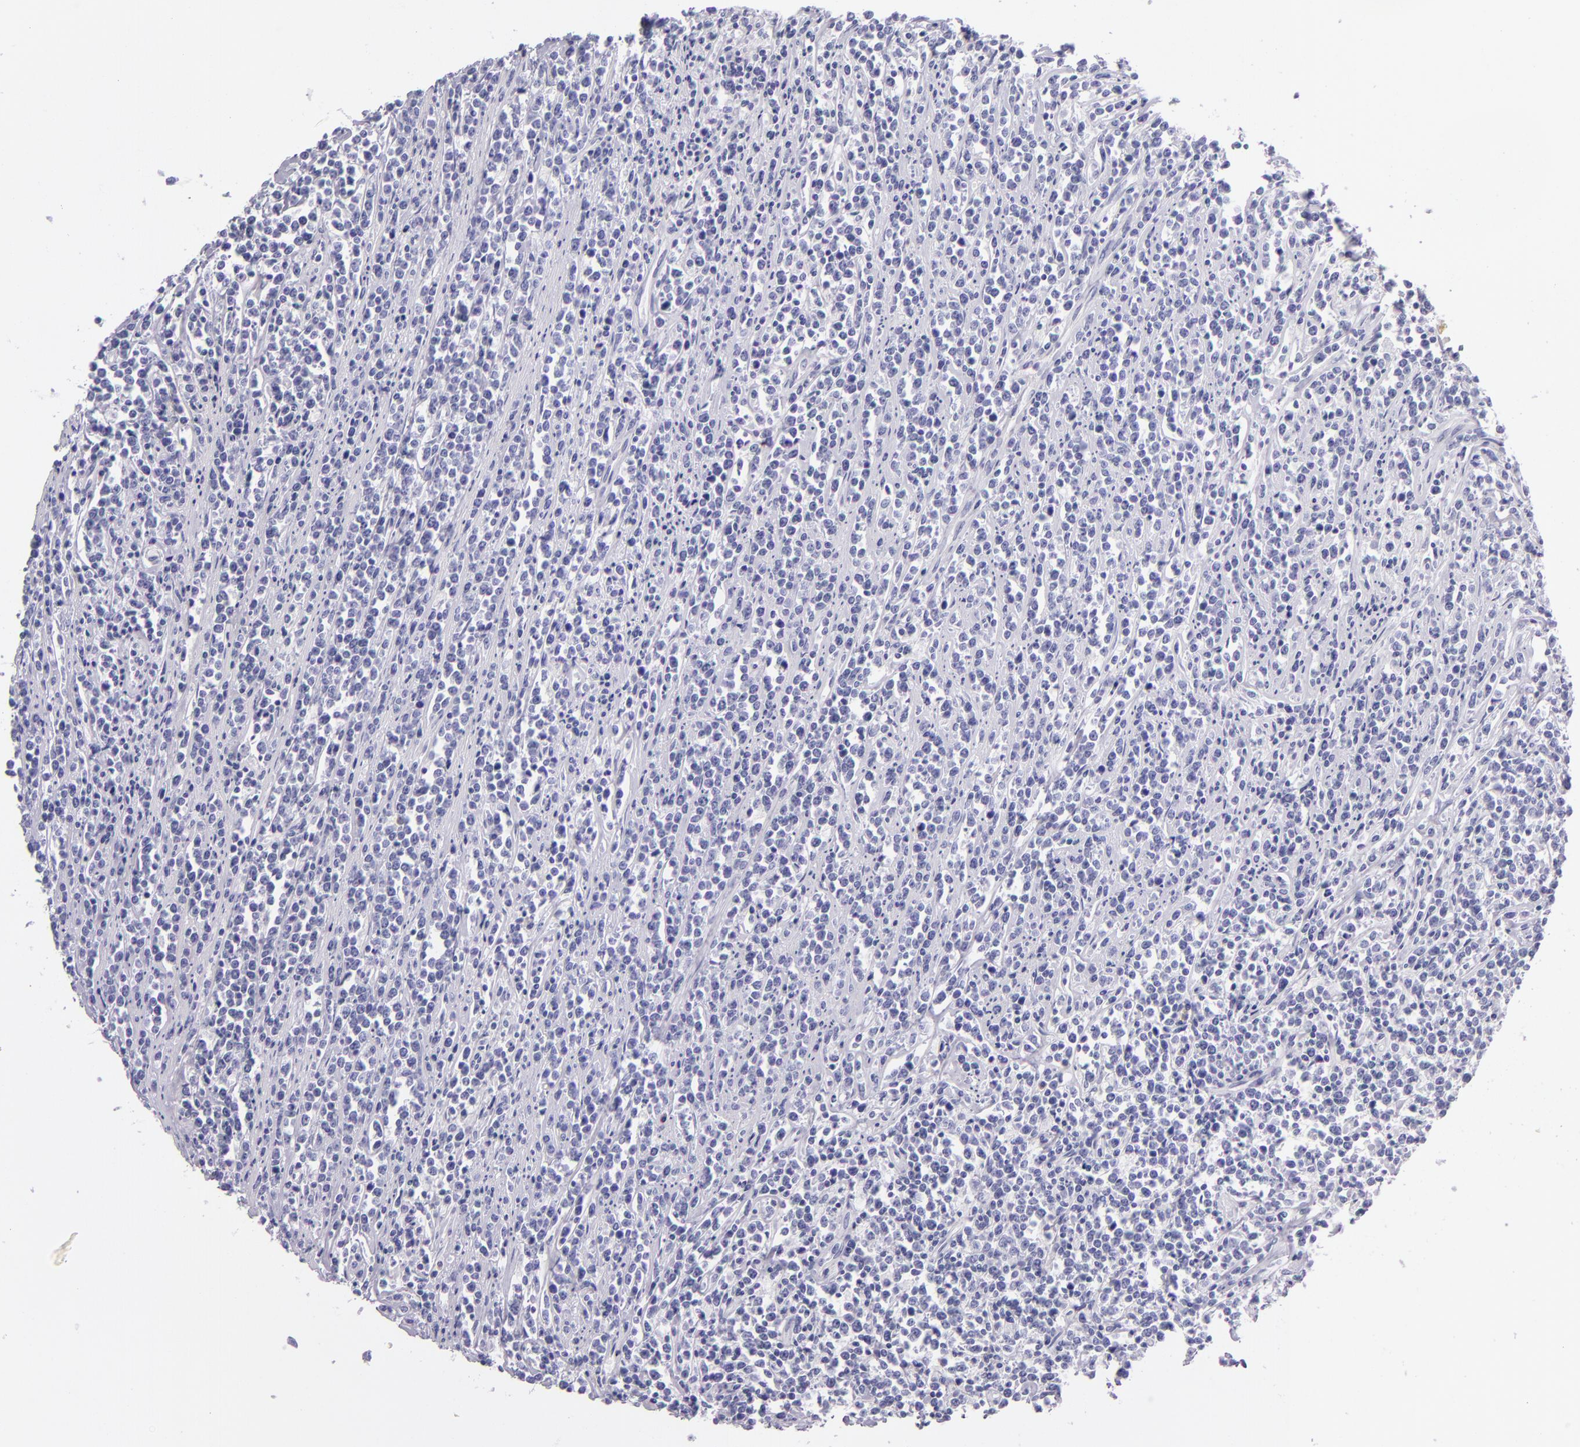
{"staining": {"intensity": "negative", "quantity": "none", "location": "none"}, "tissue": "lymphoma", "cell_type": "Tumor cells", "image_type": "cancer", "snomed": [{"axis": "morphology", "description": "Malignant lymphoma, non-Hodgkin's type, High grade"}, {"axis": "topography", "description": "Small intestine"}, {"axis": "topography", "description": "Colon"}], "caption": "The image shows no significant staining in tumor cells of lymphoma. Brightfield microscopy of immunohistochemistry (IHC) stained with DAB (3,3'-diaminobenzidine) (brown) and hematoxylin (blue), captured at high magnification.", "gene": "CEACAM1", "patient": {"sex": "male", "age": 8}}